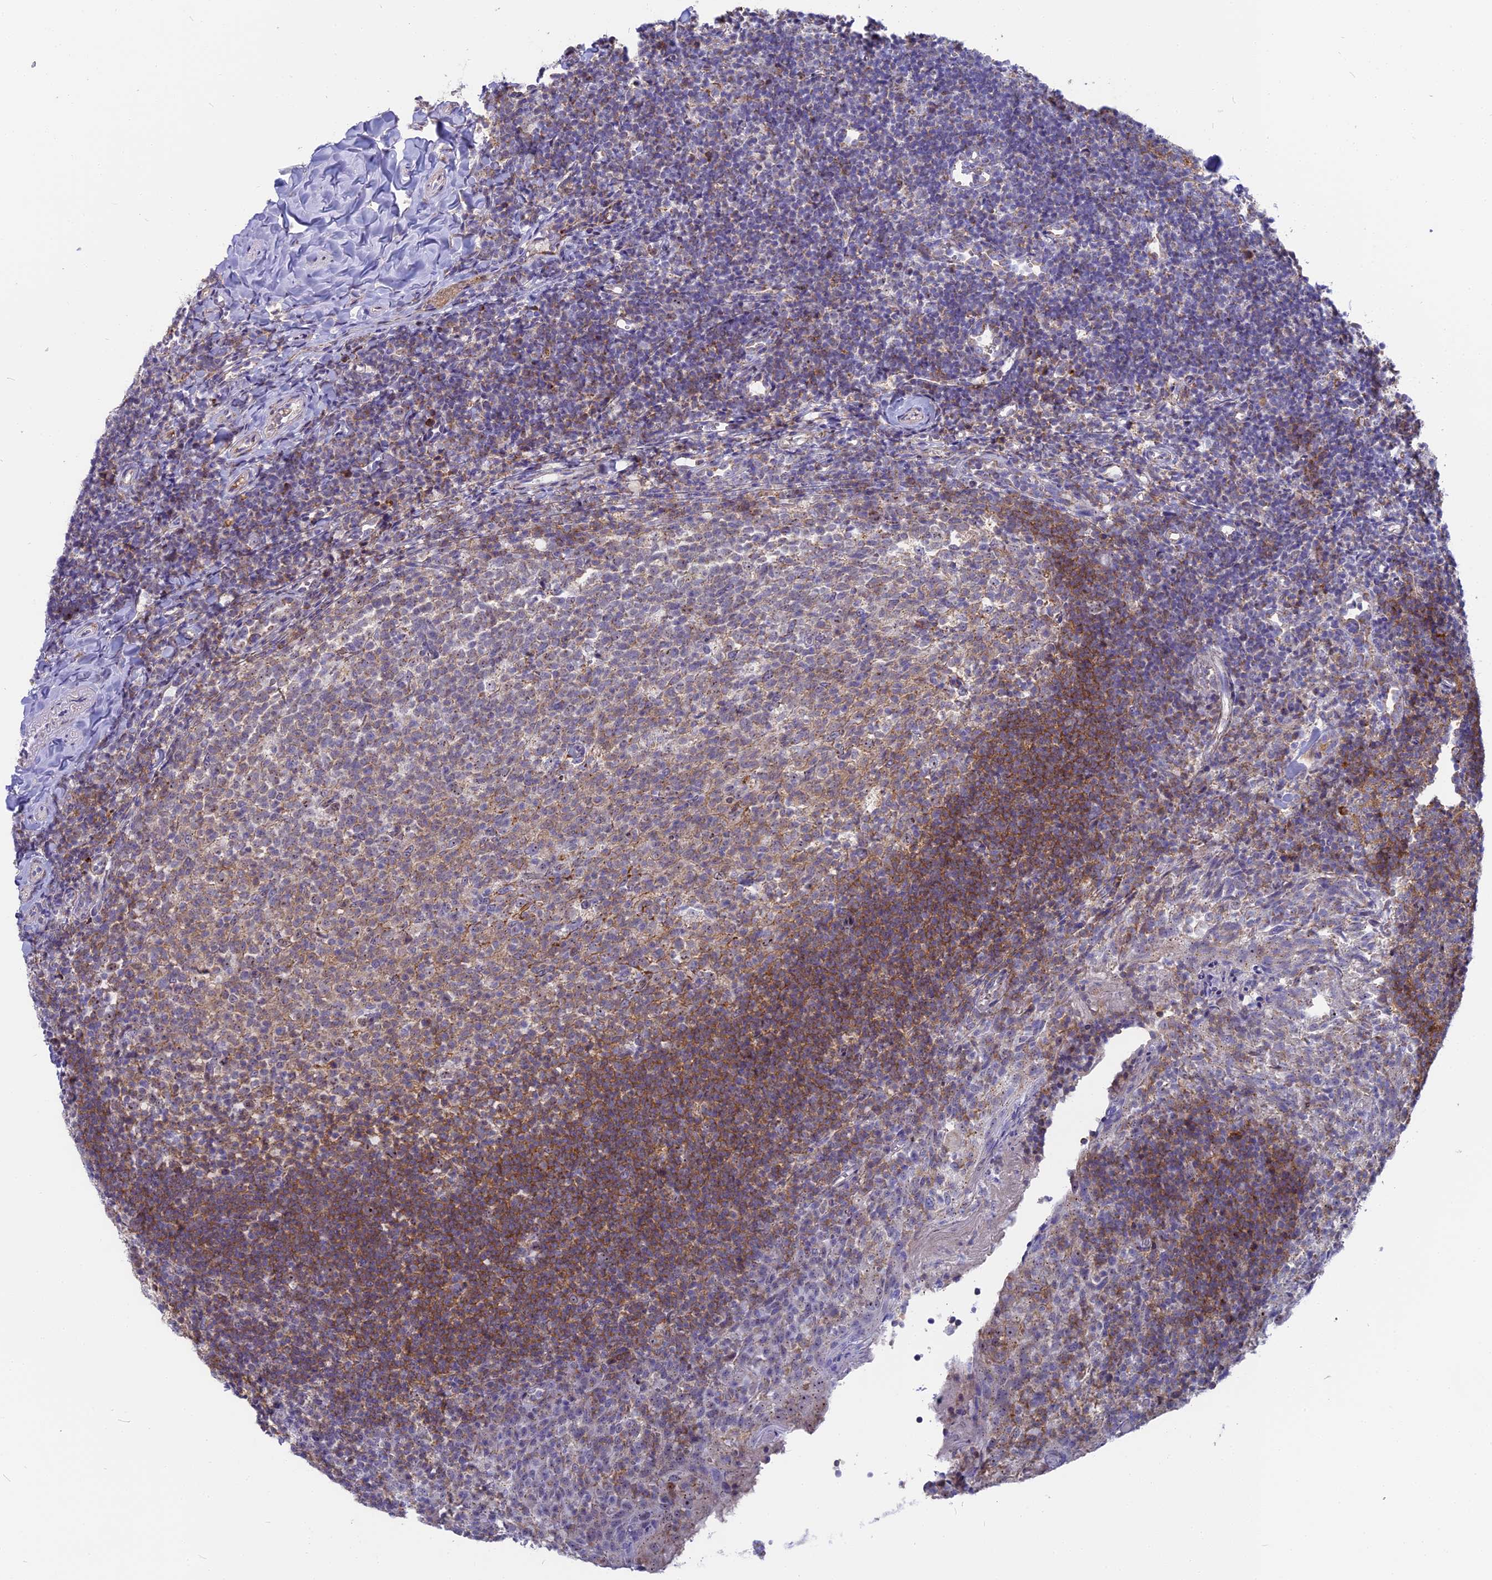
{"staining": {"intensity": "weak", "quantity": "25%-75%", "location": "cytoplasmic/membranous"}, "tissue": "tonsil", "cell_type": "Germinal center cells", "image_type": "normal", "snomed": [{"axis": "morphology", "description": "Normal tissue, NOS"}, {"axis": "topography", "description": "Tonsil"}], "caption": "Germinal center cells show weak cytoplasmic/membranous staining in approximately 25%-75% of cells in normal tonsil. (Brightfield microscopy of DAB IHC at high magnification).", "gene": "DTWD1", "patient": {"sex": "female", "age": 10}}